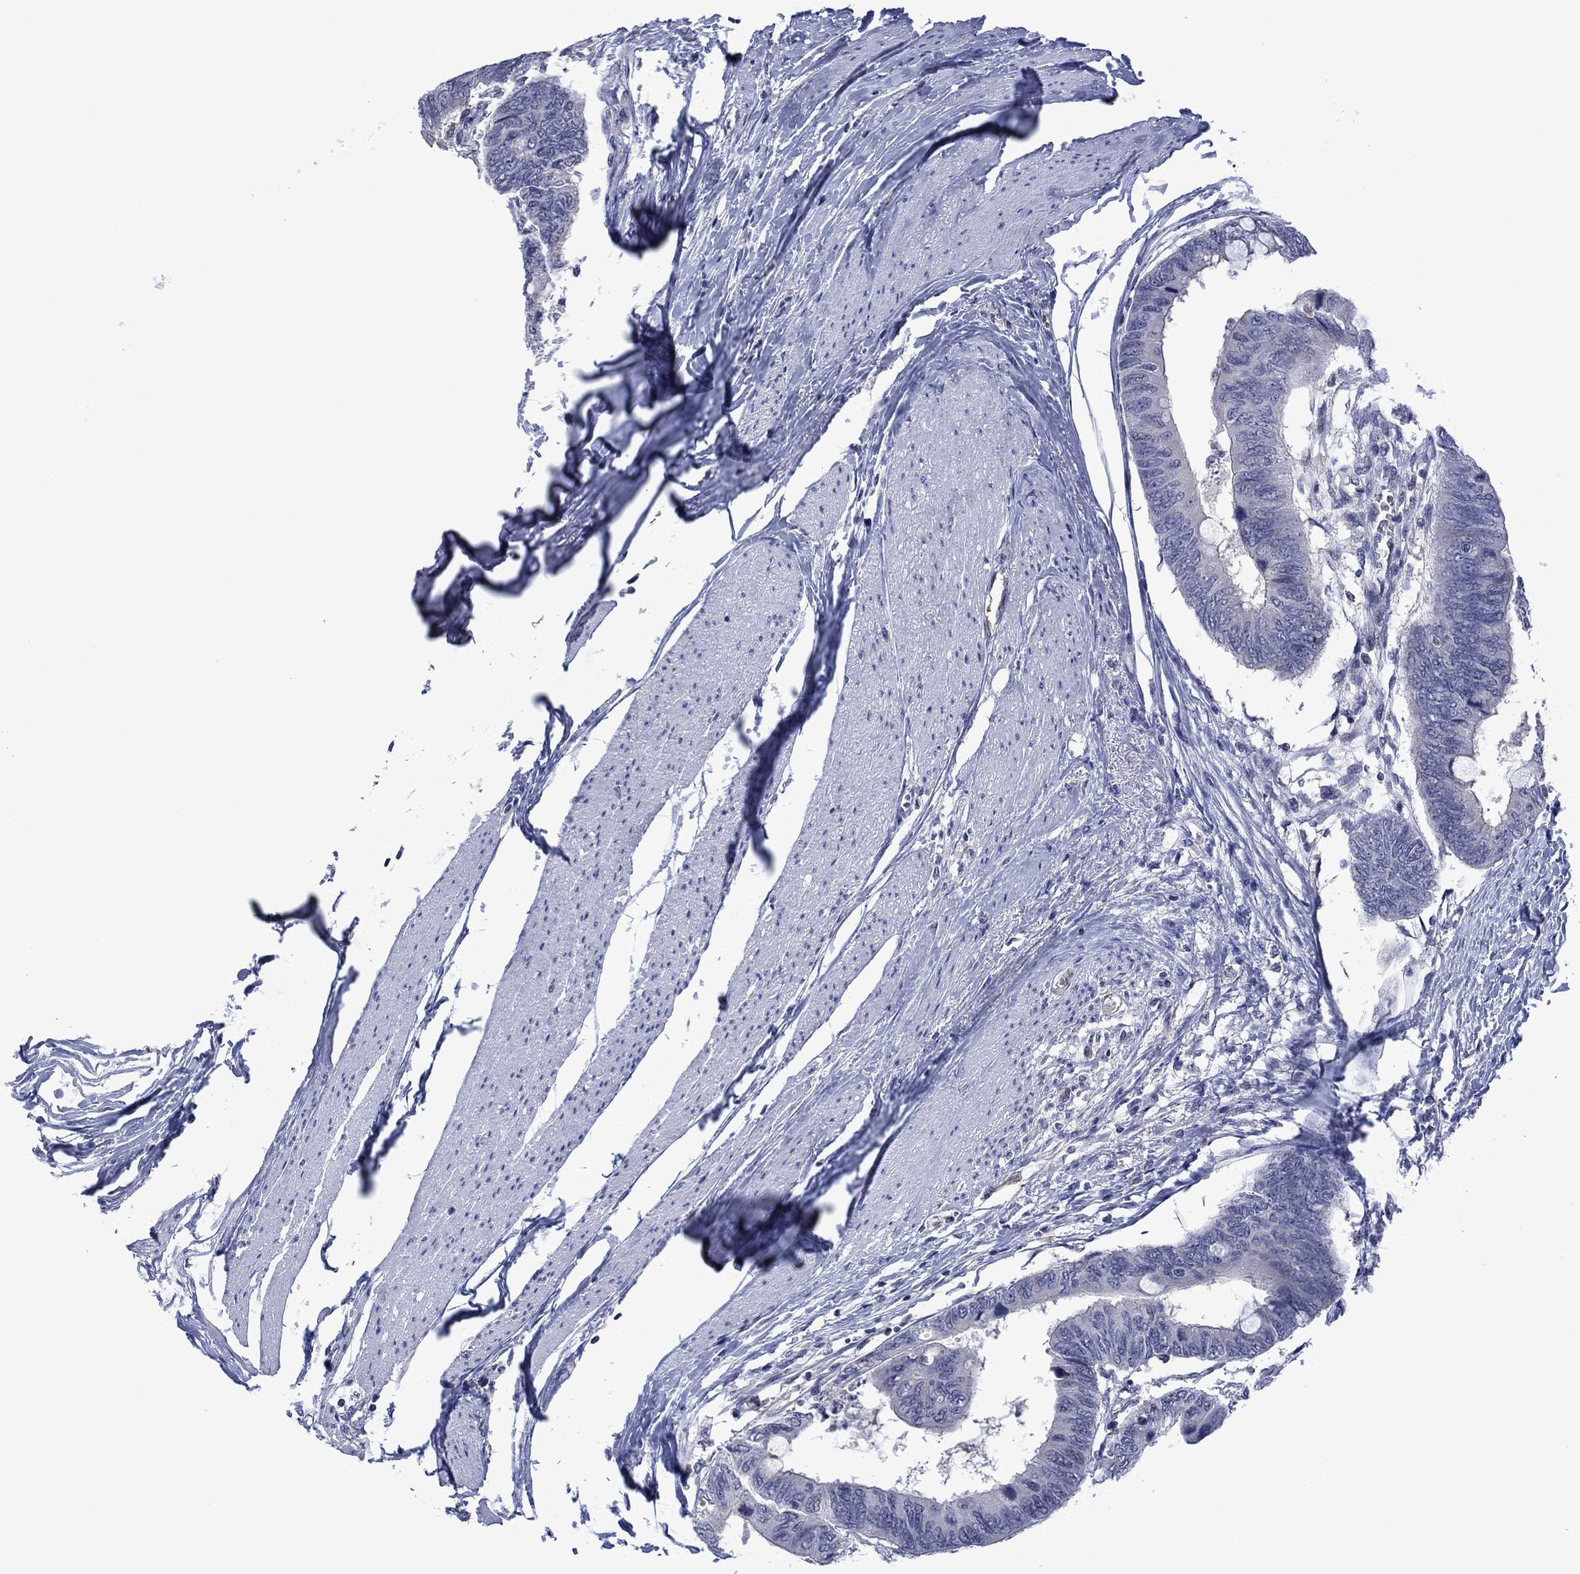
{"staining": {"intensity": "negative", "quantity": "none", "location": "none"}, "tissue": "colorectal cancer", "cell_type": "Tumor cells", "image_type": "cancer", "snomed": [{"axis": "morphology", "description": "Normal tissue, NOS"}, {"axis": "morphology", "description": "Adenocarcinoma, NOS"}, {"axis": "topography", "description": "Rectum"}, {"axis": "topography", "description": "Peripheral nerve tissue"}], "caption": "Human adenocarcinoma (colorectal) stained for a protein using IHC reveals no expression in tumor cells.", "gene": "AGL", "patient": {"sex": "male", "age": 92}}